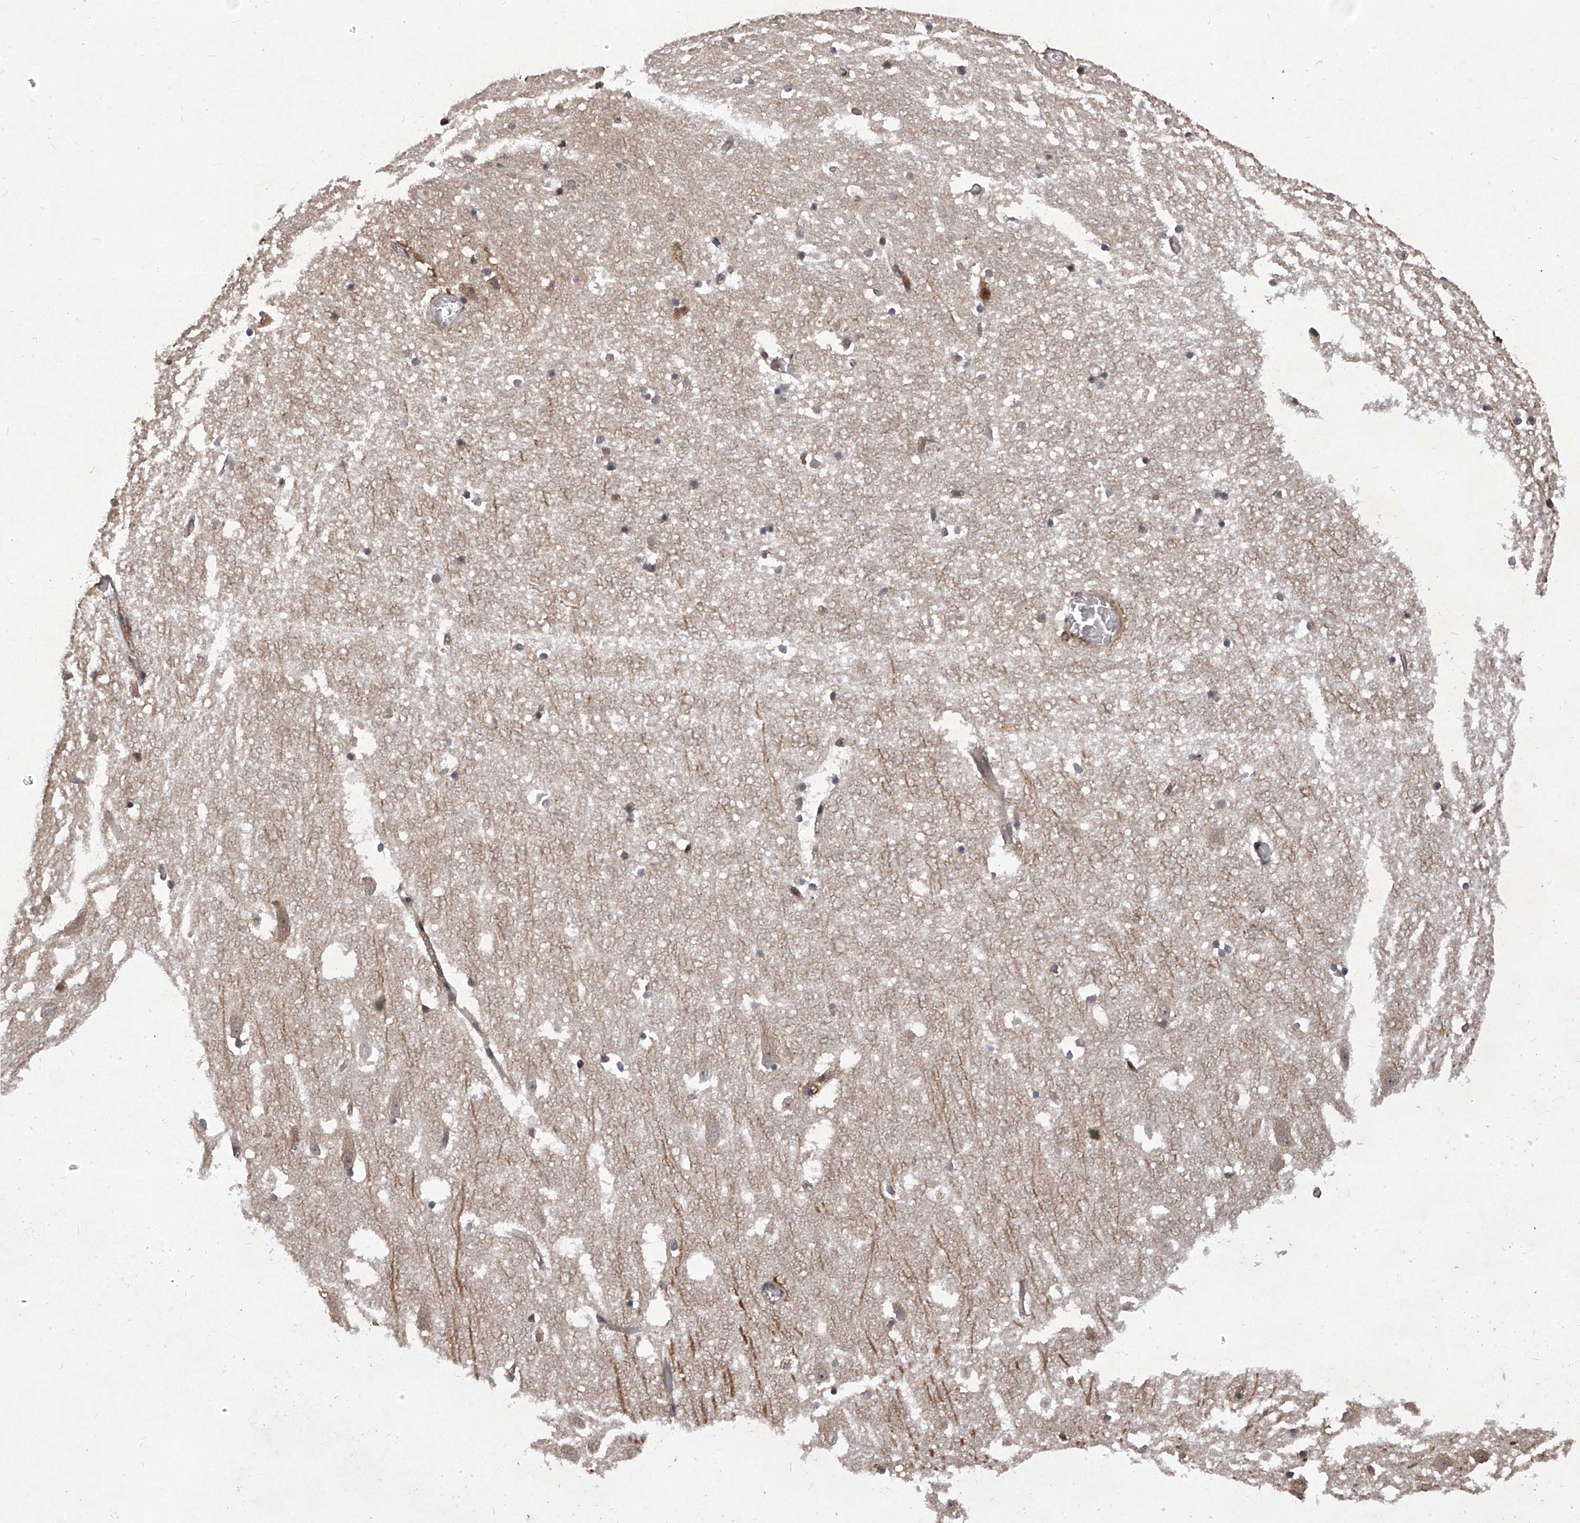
{"staining": {"intensity": "weak", "quantity": "<25%", "location": "cytoplasmic/membranous"}, "tissue": "hippocampus", "cell_type": "Glial cells", "image_type": "normal", "snomed": [{"axis": "morphology", "description": "Normal tissue, NOS"}, {"axis": "topography", "description": "Hippocampus"}], "caption": "Image shows no protein staining in glial cells of normal hippocampus.", "gene": "PSMB1", "patient": {"sex": "female", "age": 52}}